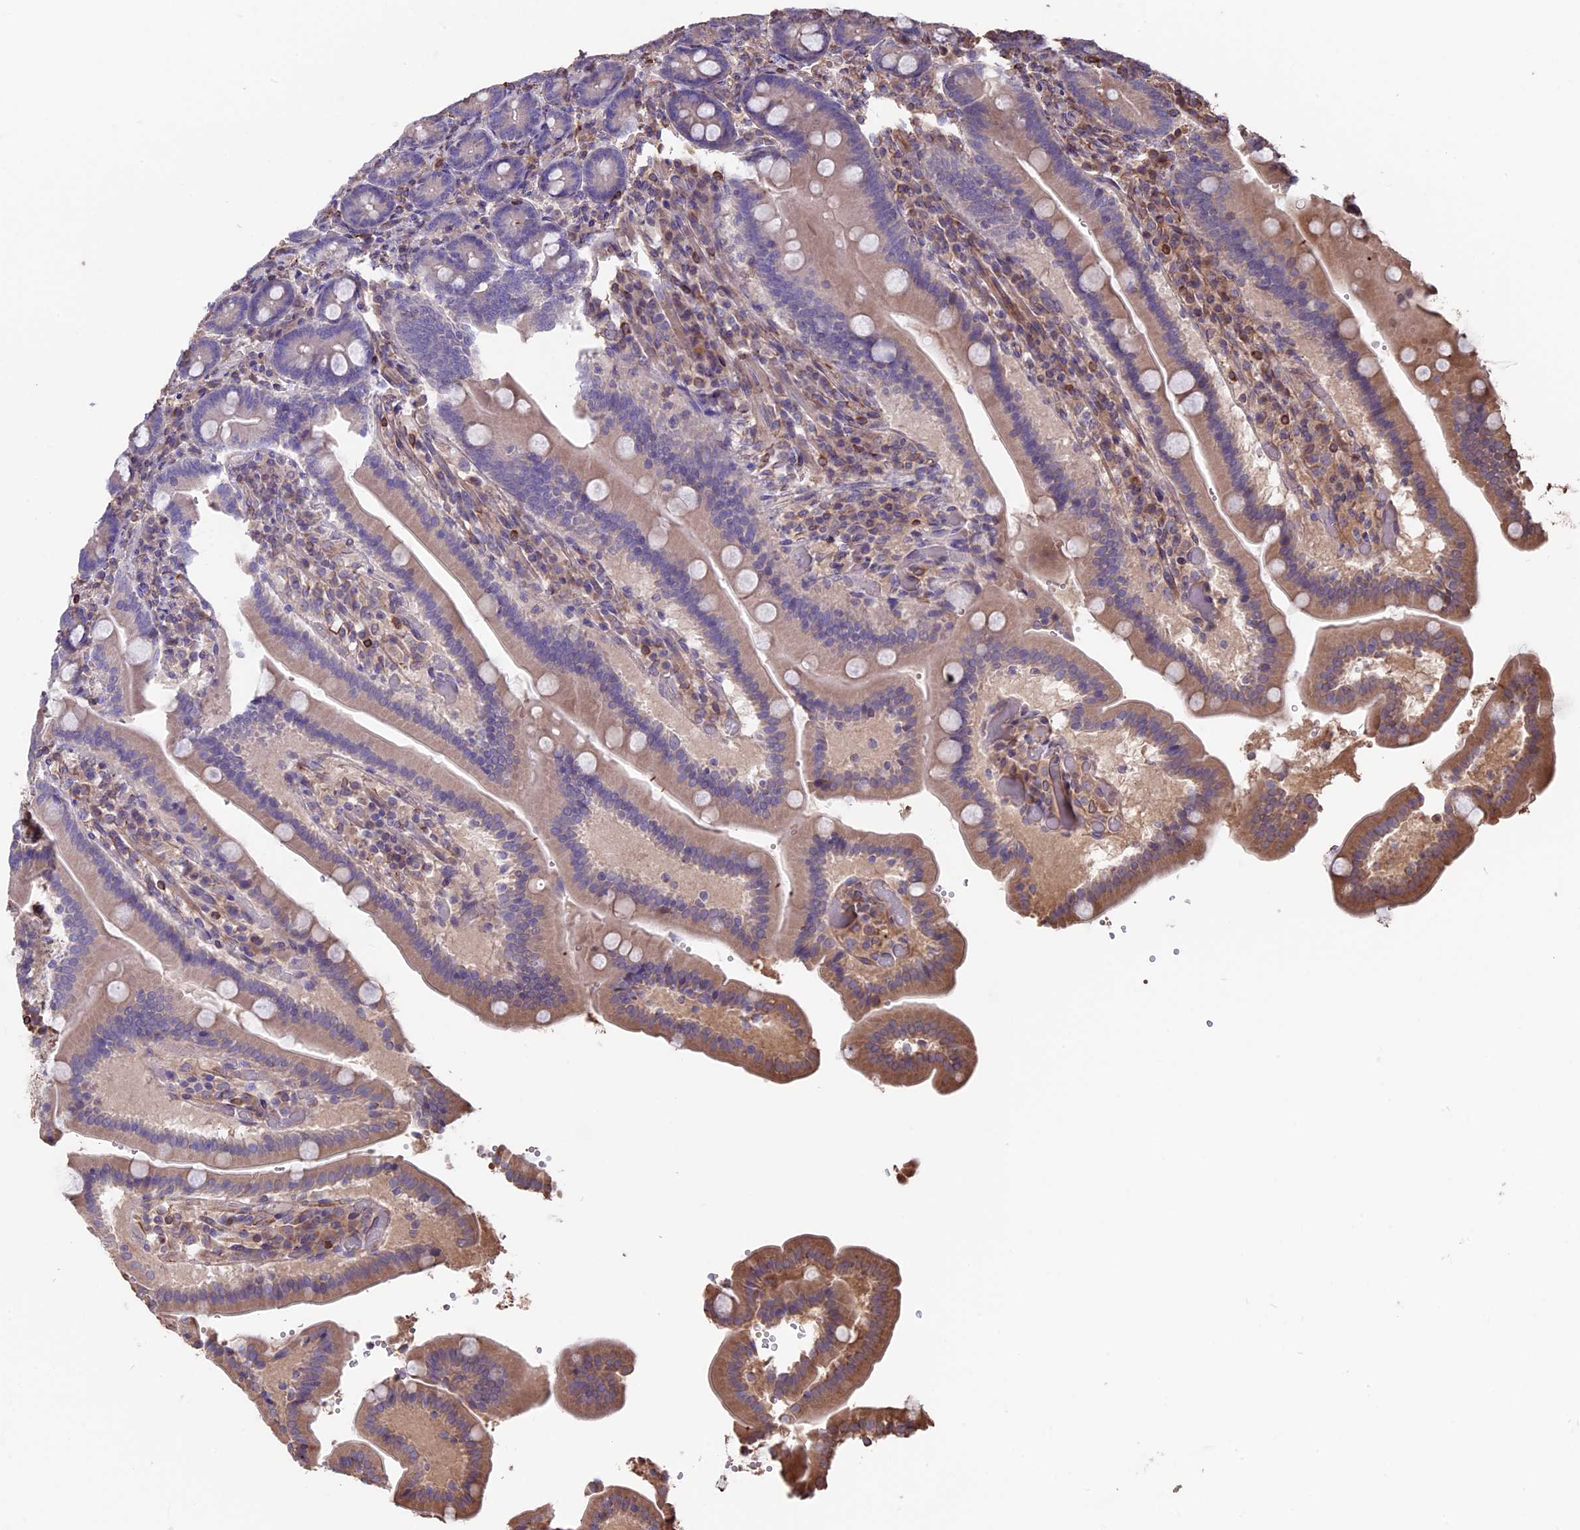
{"staining": {"intensity": "weak", "quantity": "<25%", "location": "cytoplasmic/membranous"}, "tissue": "duodenum", "cell_type": "Glandular cells", "image_type": "normal", "snomed": [{"axis": "morphology", "description": "Normal tissue, NOS"}, {"axis": "topography", "description": "Duodenum"}], "caption": "DAB (3,3'-diaminobenzidine) immunohistochemical staining of normal duodenum exhibits no significant positivity in glandular cells. (Immunohistochemistry (ihc), brightfield microscopy, high magnification).", "gene": "SEH1L", "patient": {"sex": "female", "age": 62}}